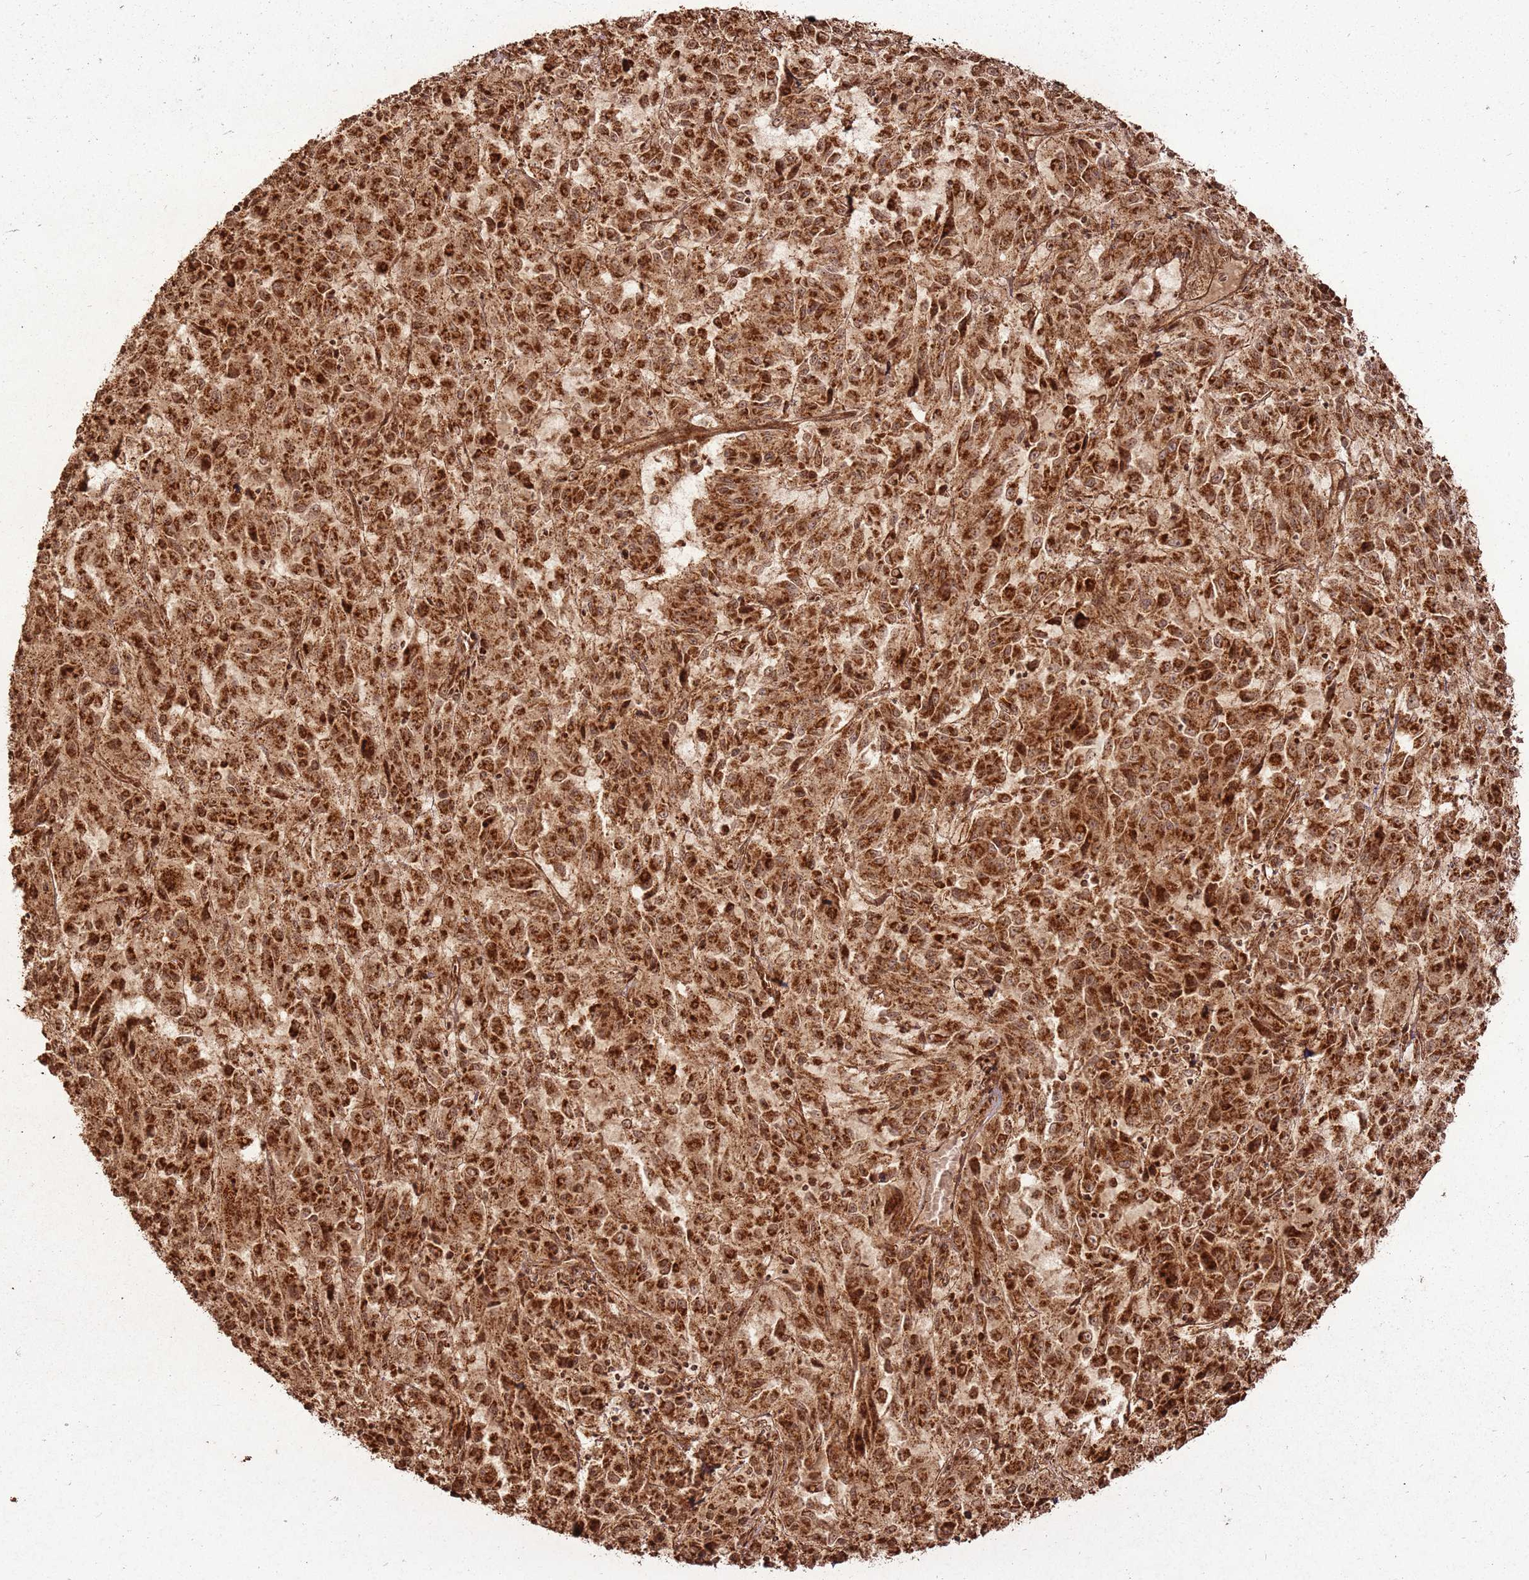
{"staining": {"intensity": "strong", "quantity": ">75%", "location": "cytoplasmic/membranous"}, "tissue": "melanoma", "cell_type": "Tumor cells", "image_type": "cancer", "snomed": [{"axis": "morphology", "description": "Malignant melanoma, Metastatic site"}, {"axis": "topography", "description": "Lung"}], "caption": "IHC micrograph of malignant melanoma (metastatic site) stained for a protein (brown), which shows high levels of strong cytoplasmic/membranous positivity in approximately >75% of tumor cells.", "gene": "MRPS6", "patient": {"sex": "male", "age": 64}}